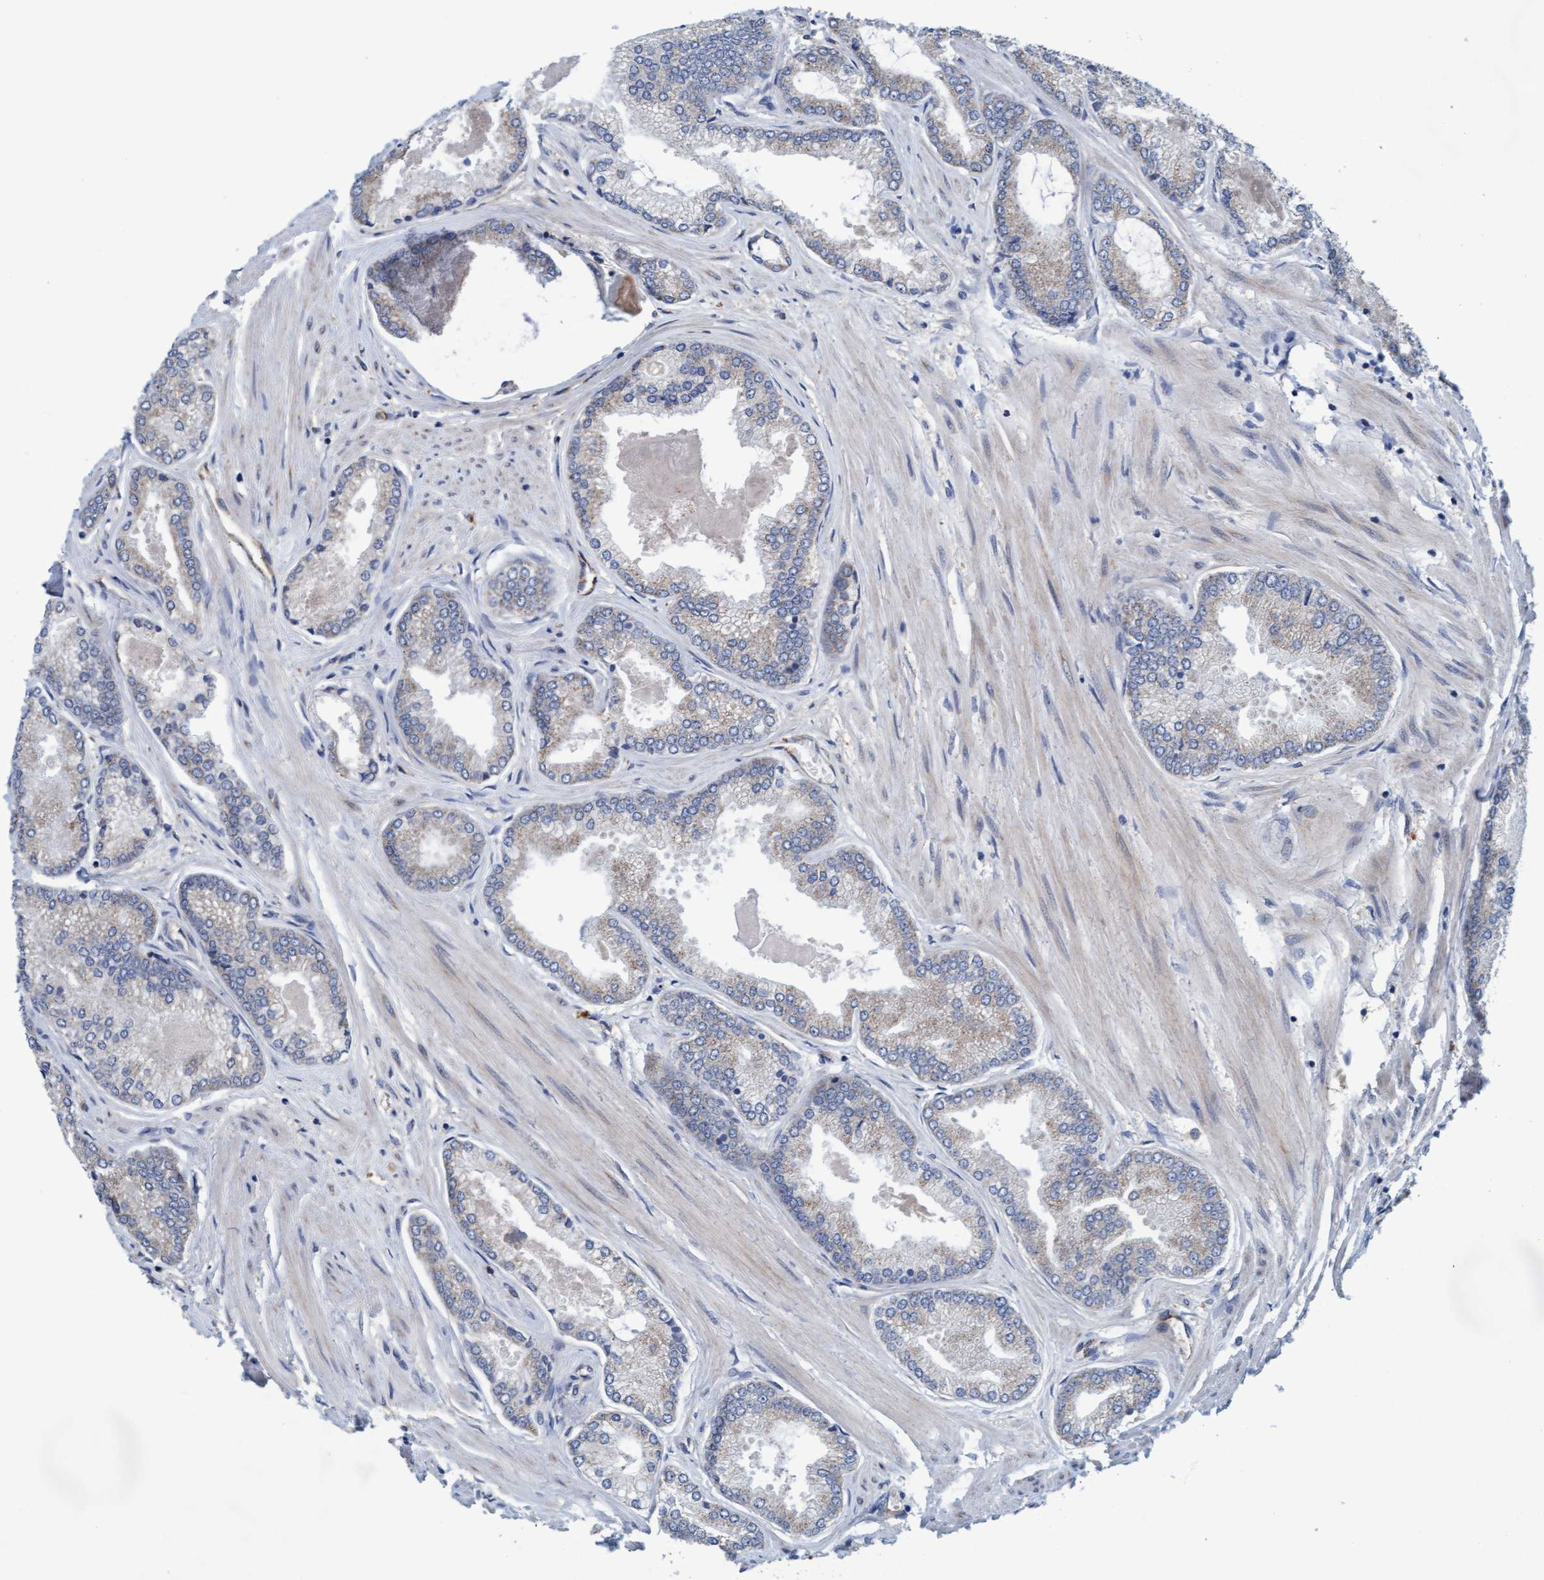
{"staining": {"intensity": "negative", "quantity": "none", "location": "none"}, "tissue": "prostate cancer", "cell_type": "Tumor cells", "image_type": "cancer", "snomed": [{"axis": "morphology", "description": "Adenocarcinoma, High grade"}, {"axis": "topography", "description": "Prostate"}], "caption": "Tumor cells show no significant protein expression in prostate high-grade adenocarcinoma.", "gene": "ZNF566", "patient": {"sex": "male", "age": 61}}